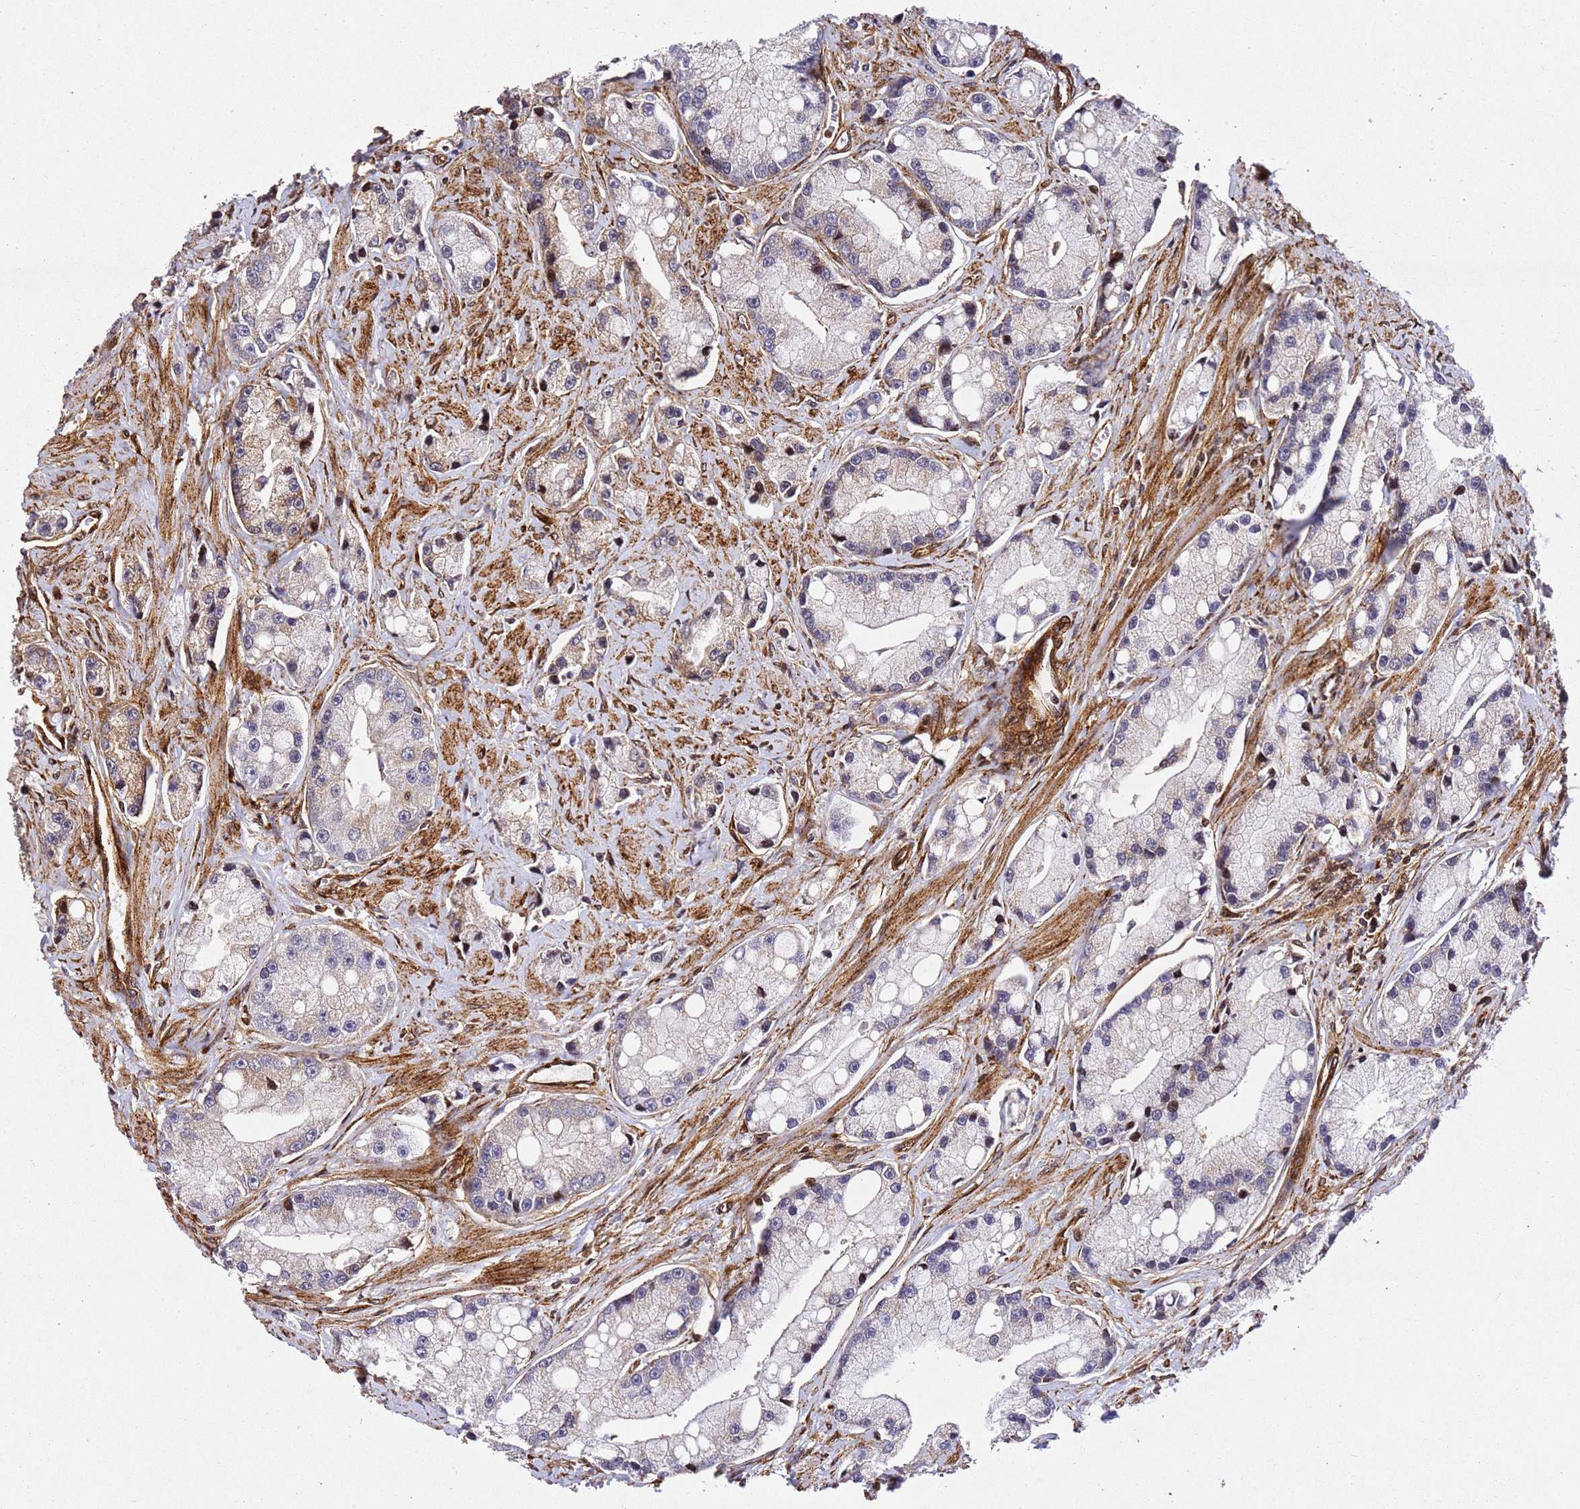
{"staining": {"intensity": "strong", "quantity": "<25%", "location": "cytoplasmic/membranous"}, "tissue": "prostate cancer", "cell_type": "Tumor cells", "image_type": "cancer", "snomed": [{"axis": "morphology", "description": "Adenocarcinoma, High grade"}, {"axis": "topography", "description": "Prostate"}], "caption": "Immunohistochemistry (IHC) of prostate high-grade adenocarcinoma reveals medium levels of strong cytoplasmic/membranous expression in approximately <25% of tumor cells.", "gene": "ZNF296", "patient": {"sex": "male", "age": 74}}